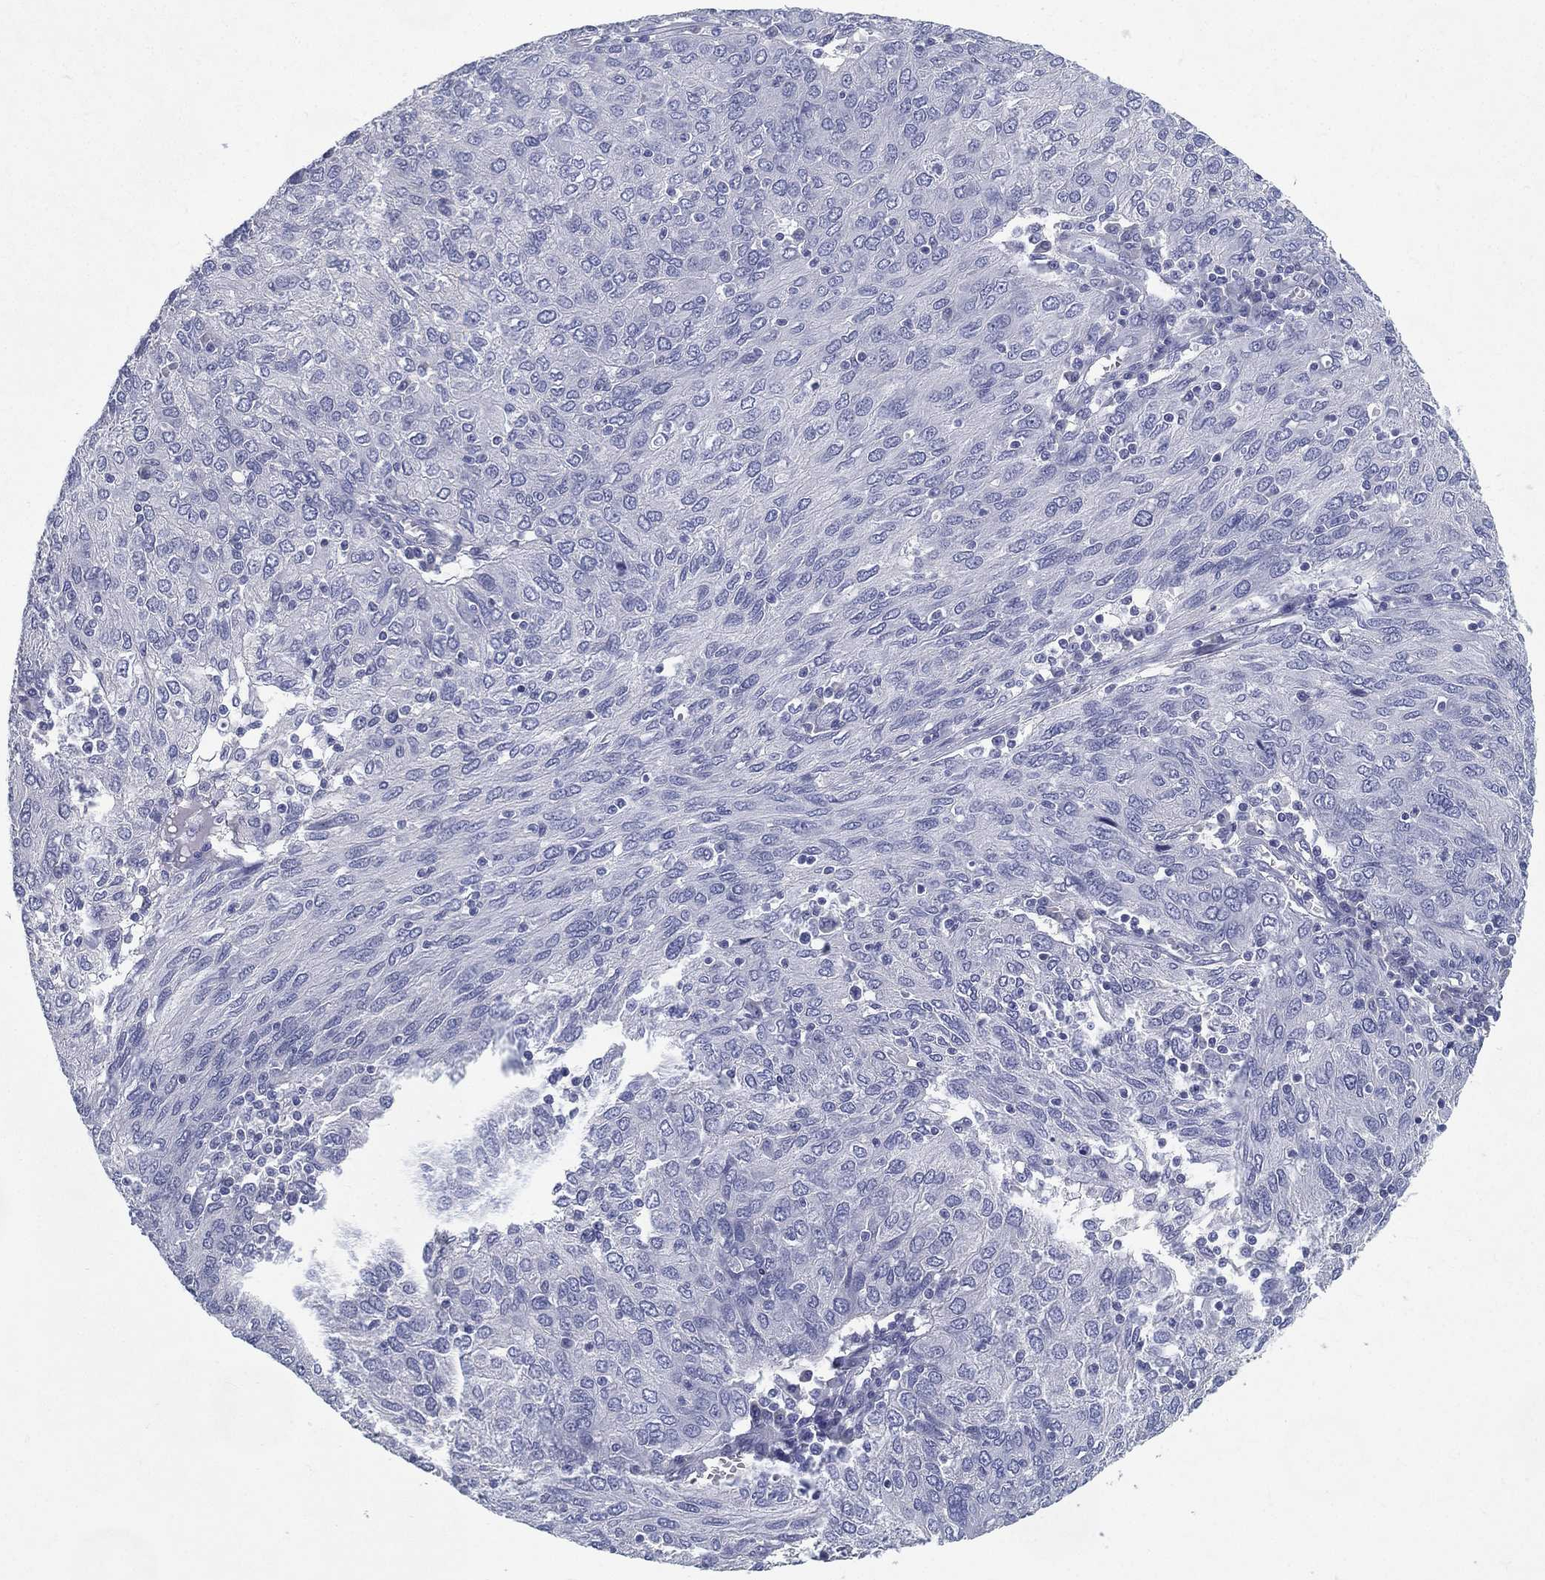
{"staining": {"intensity": "negative", "quantity": "none", "location": "none"}, "tissue": "ovarian cancer", "cell_type": "Tumor cells", "image_type": "cancer", "snomed": [{"axis": "morphology", "description": "Carcinoma, endometroid"}, {"axis": "topography", "description": "Ovary"}], "caption": "Tumor cells are negative for protein expression in human ovarian endometroid carcinoma.", "gene": "RGS13", "patient": {"sex": "female", "age": 50}}